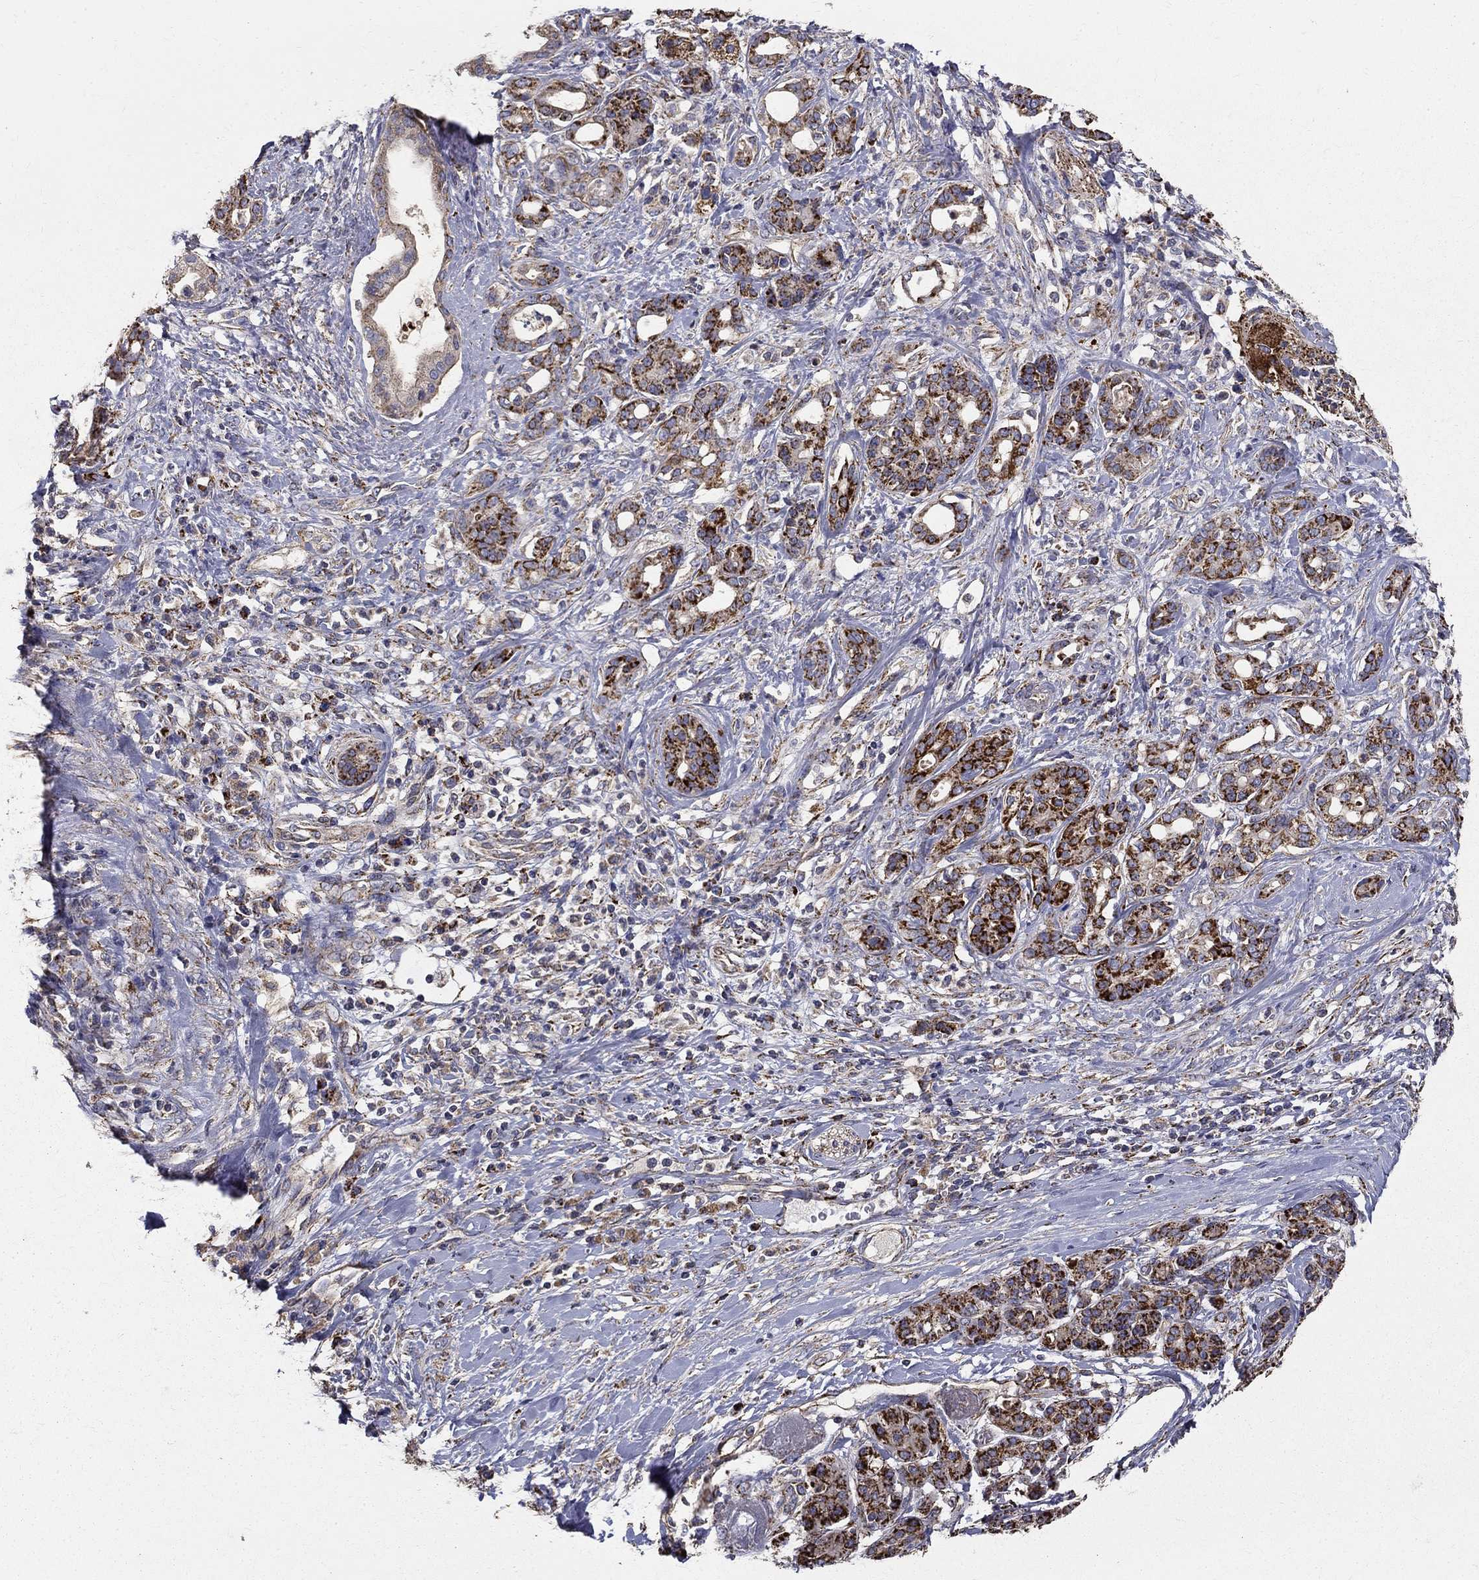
{"staining": {"intensity": "strong", "quantity": "25%-75%", "location": "cytoplasmic/membranous"}, "tissue": "pancreatic cancer", "cell_type": "Tumor cells", "image_type": "cancer", "snomed": [{"axis": "morphology", "description": "Adenocarcinoma, NOS"}, {"axis": "topography", "description": "Pancreas"}], "caption": "Brown immunohistochemical staining in adenocarcinoma (pancreatic) demonstrates strong cytoplasmic/membranous expression in about 25%-75% of tumor cells.", "gene": "GCSH", "patient": {"sex": "female", "age": 56}}